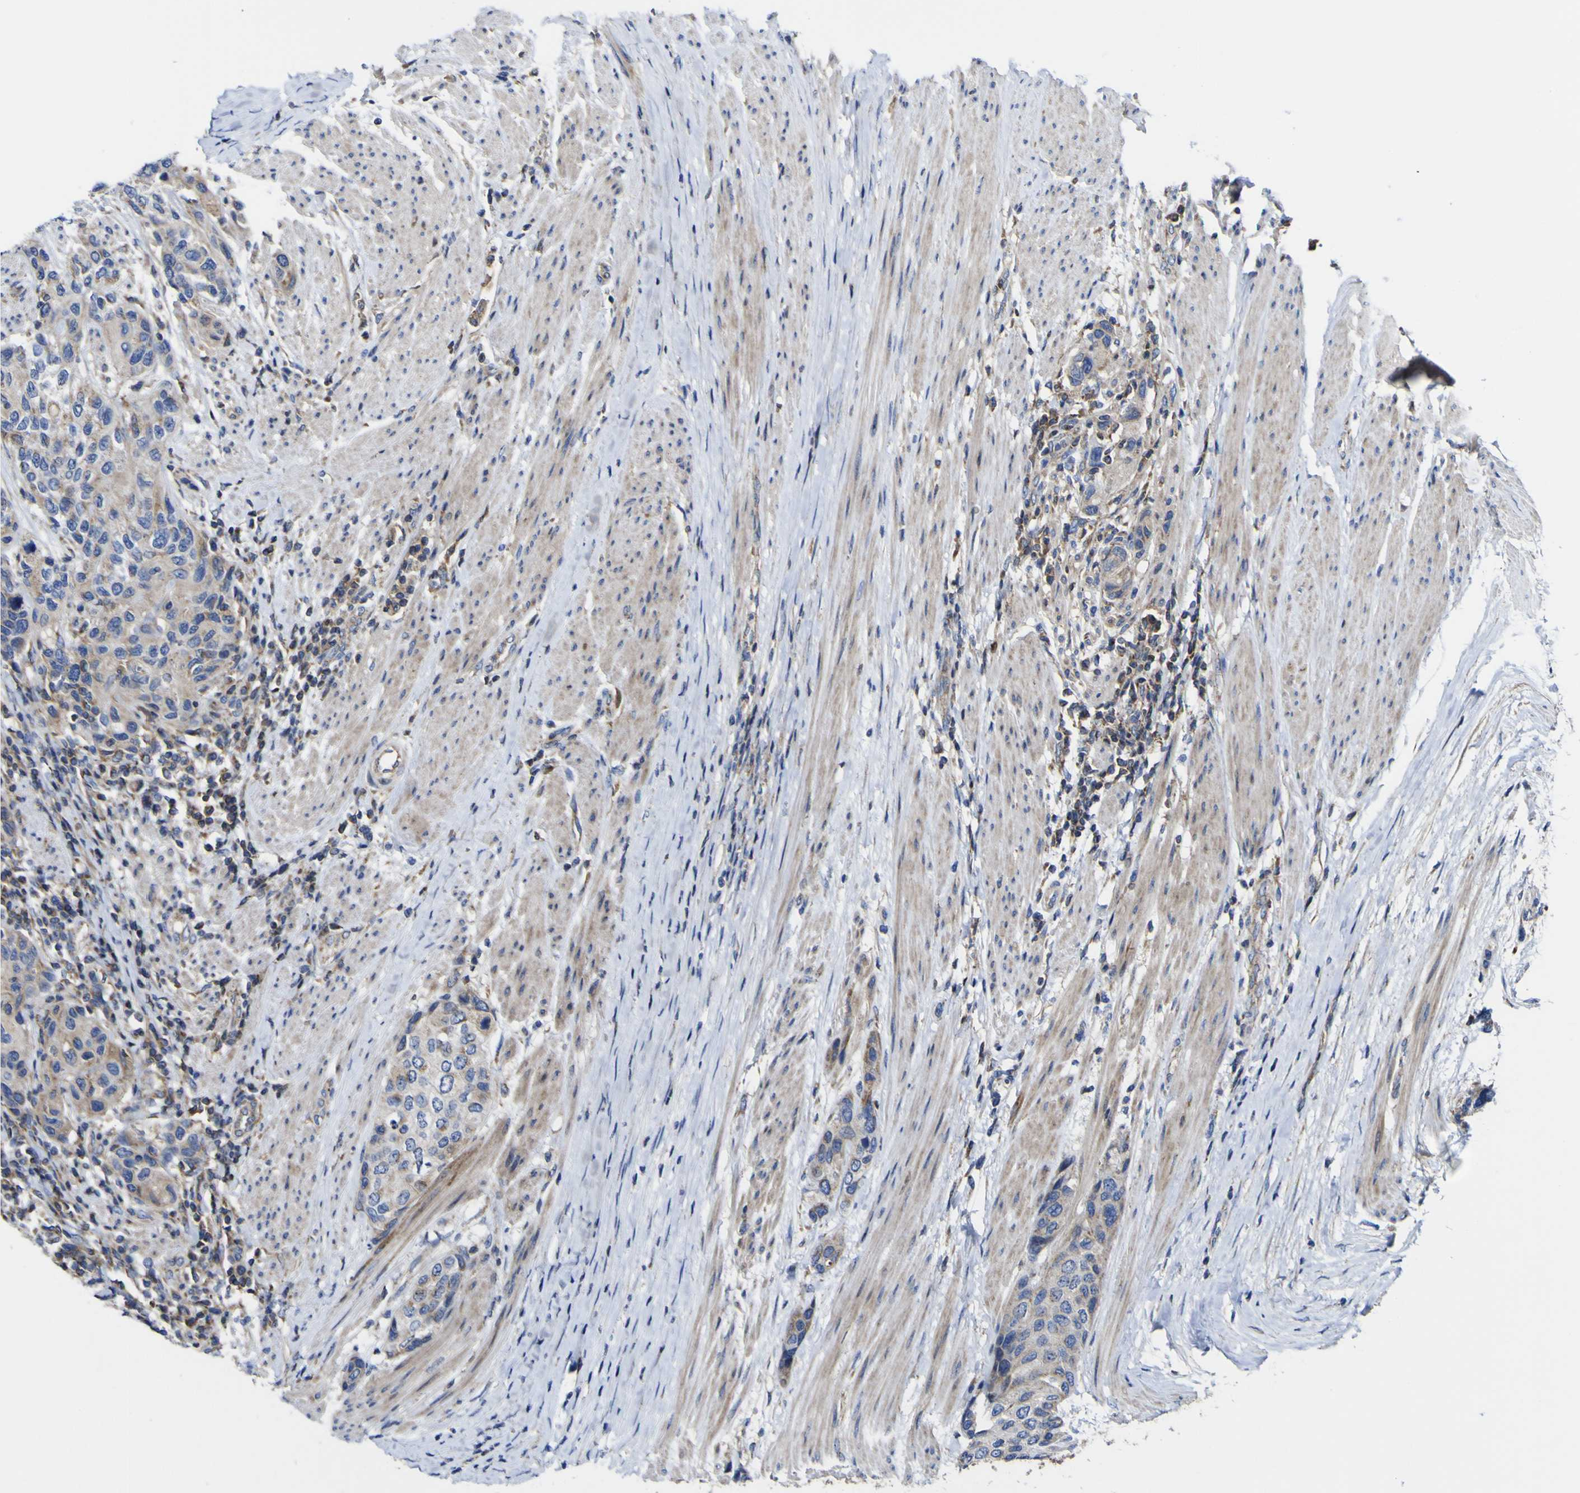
{"staining": {"intensity": "moderate", "quantity": "<25%", "location": "cytoplasmic/membranous"}, "tissue": "urothelial cancer", "cell_type": "Tumor cells", "image_type": "cancer", "snomed": [{"axis": "morphology", "description": "Urothelial carcinoma, High grade"}, {"axis": "topography", "description": "Urinary bladder"}], "caption": "High-grade urothelial carcinoma stained with a protein marker demonstrates moderate staining in tumor cells.", "gene": "CCDC90B", "patient": {"sex": "female", "age": 56}}